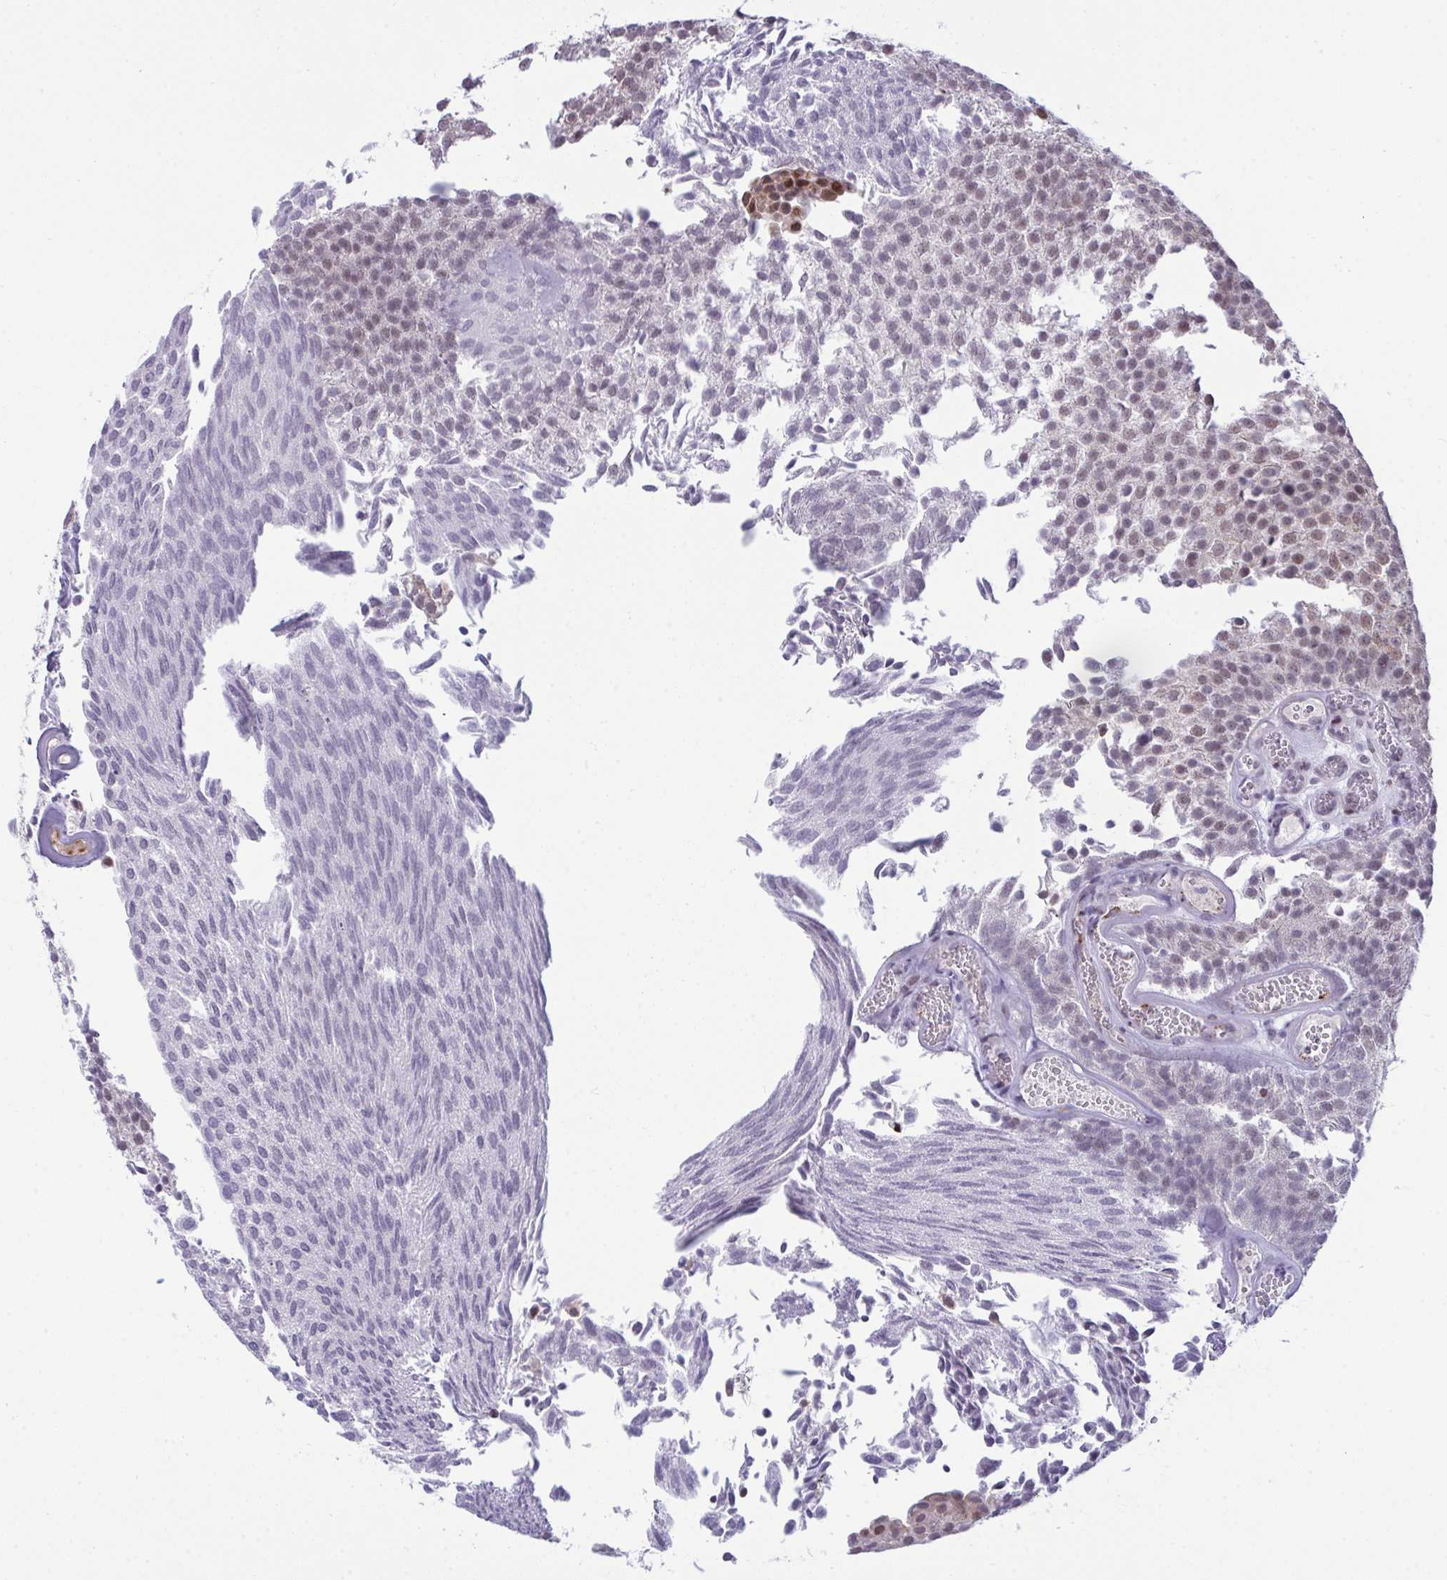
{"staining": {"intensity": "weak", "quantity": "<25%", "location": "nuclear"}, "tissue": "urothelial cancer", "cell_type": "Tumor cells", "image_type": "cancer", "snomed": [{"axis": "morphology", "description": "Urothelial carcinoma, Low grade"}, {"axis": "topography", "description": "Urinary bladder"}], "caption": "DAB immunohistochemical staining of low-grade urothelial carcinoma shows no significant positivity in tumor cells. (Stains: DAB immunohistochemistry with hematoxylin counter stain, Microscopy: brightfield microscopy at high magnification).", "gene": "ZFHX3", "patient": {"sex": "male", "age": 82}}